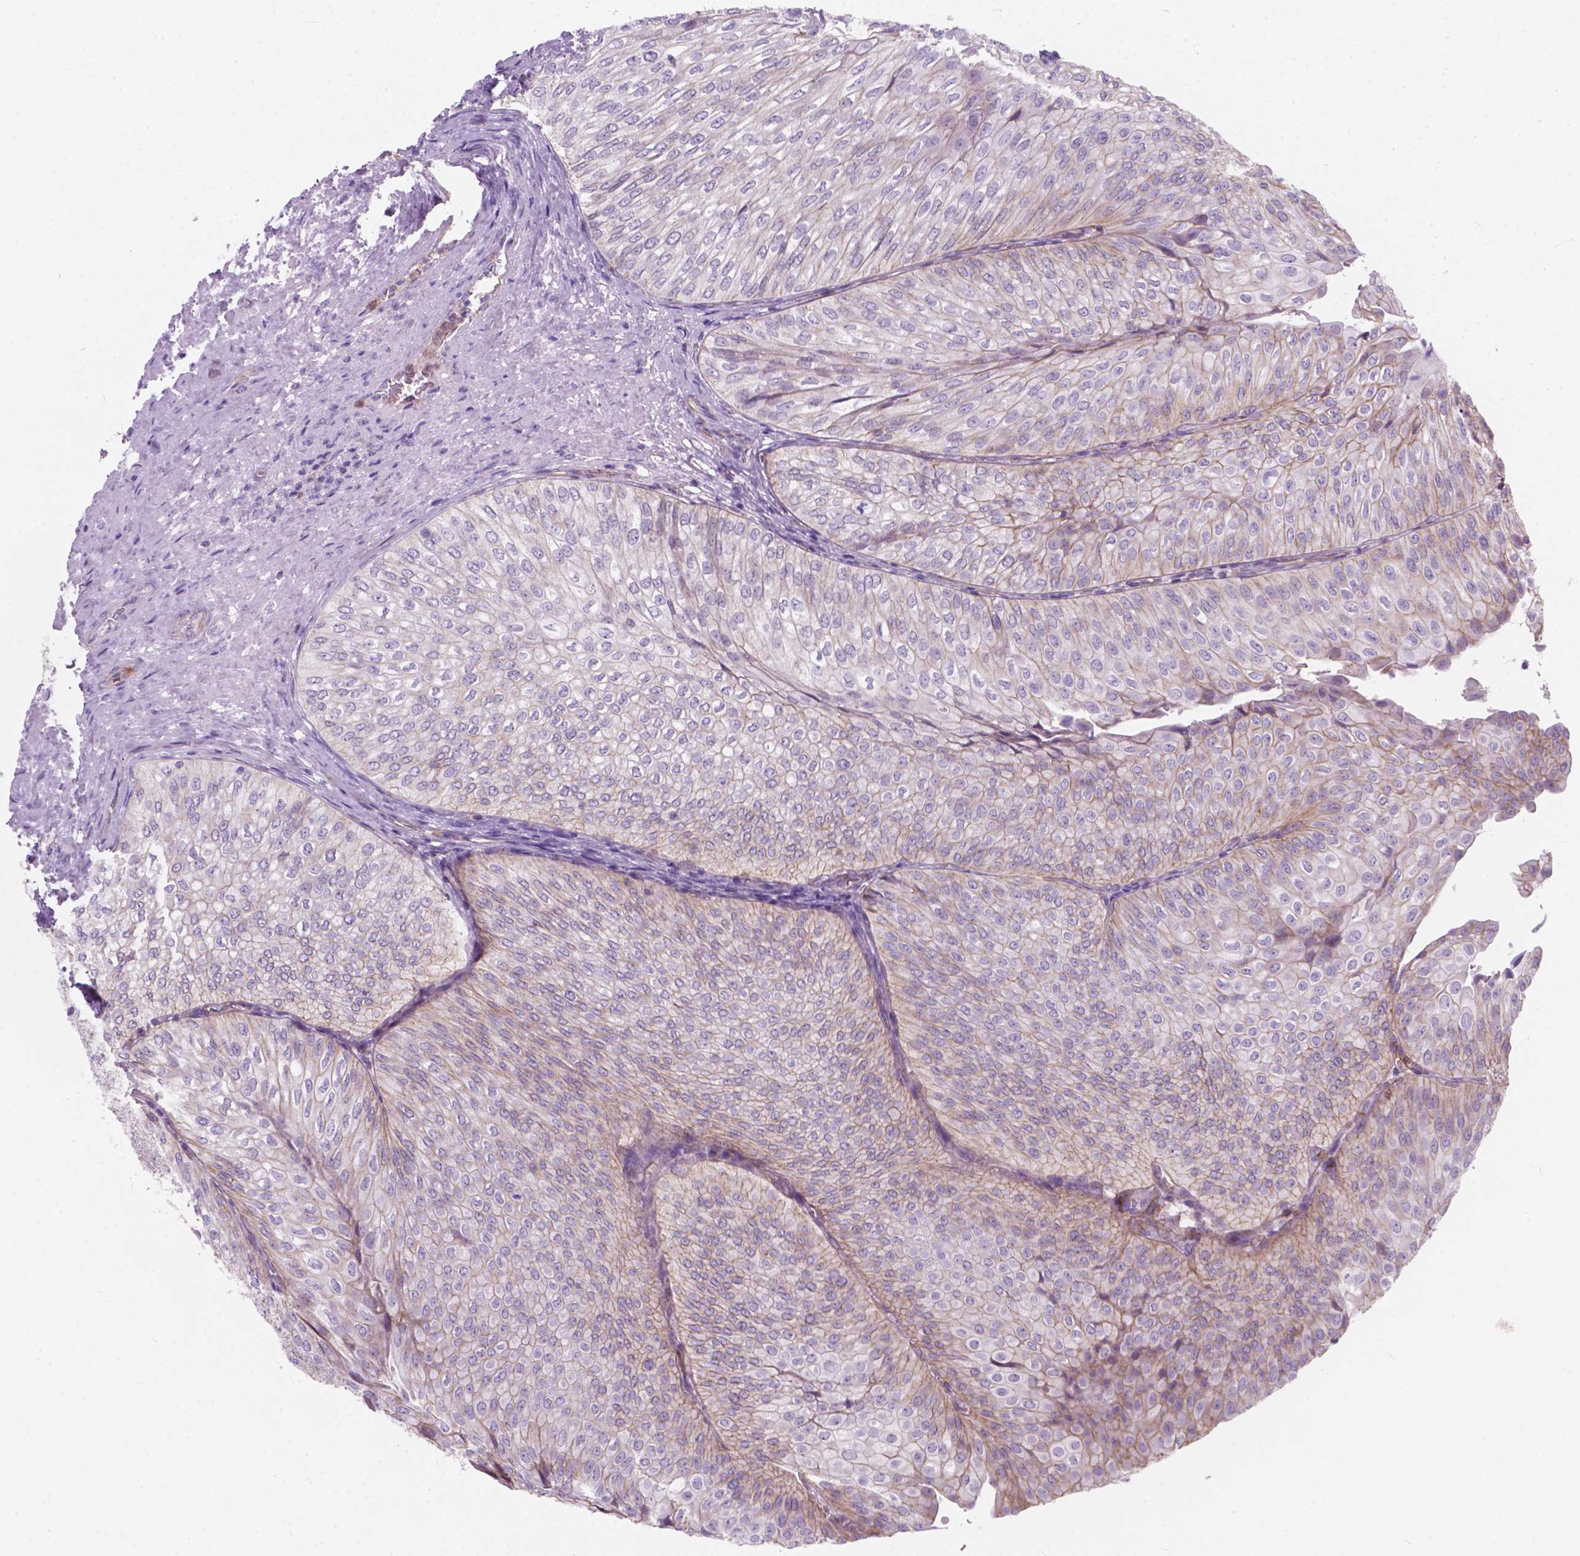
{"staining": {"intensity": "weak", "quantity": "<25%", "location": "cytoplasmic/membranous"}, "tissue": "urothelial cancer", "cell_type": "Tumor cells", "image_type": "cancer", "snomed": [{"axis": "morphology", "description": "Urothelial carcinoma, NOS"}, {"axis": "topography", "description": "Urinary bladder"}], "caption": "DAB immunohistochemical staining of human urothelial cancer shows no significant staining in tumor cells.", "gene": "KIAA0040", "patient": {"sex": "male", "age": 62}}